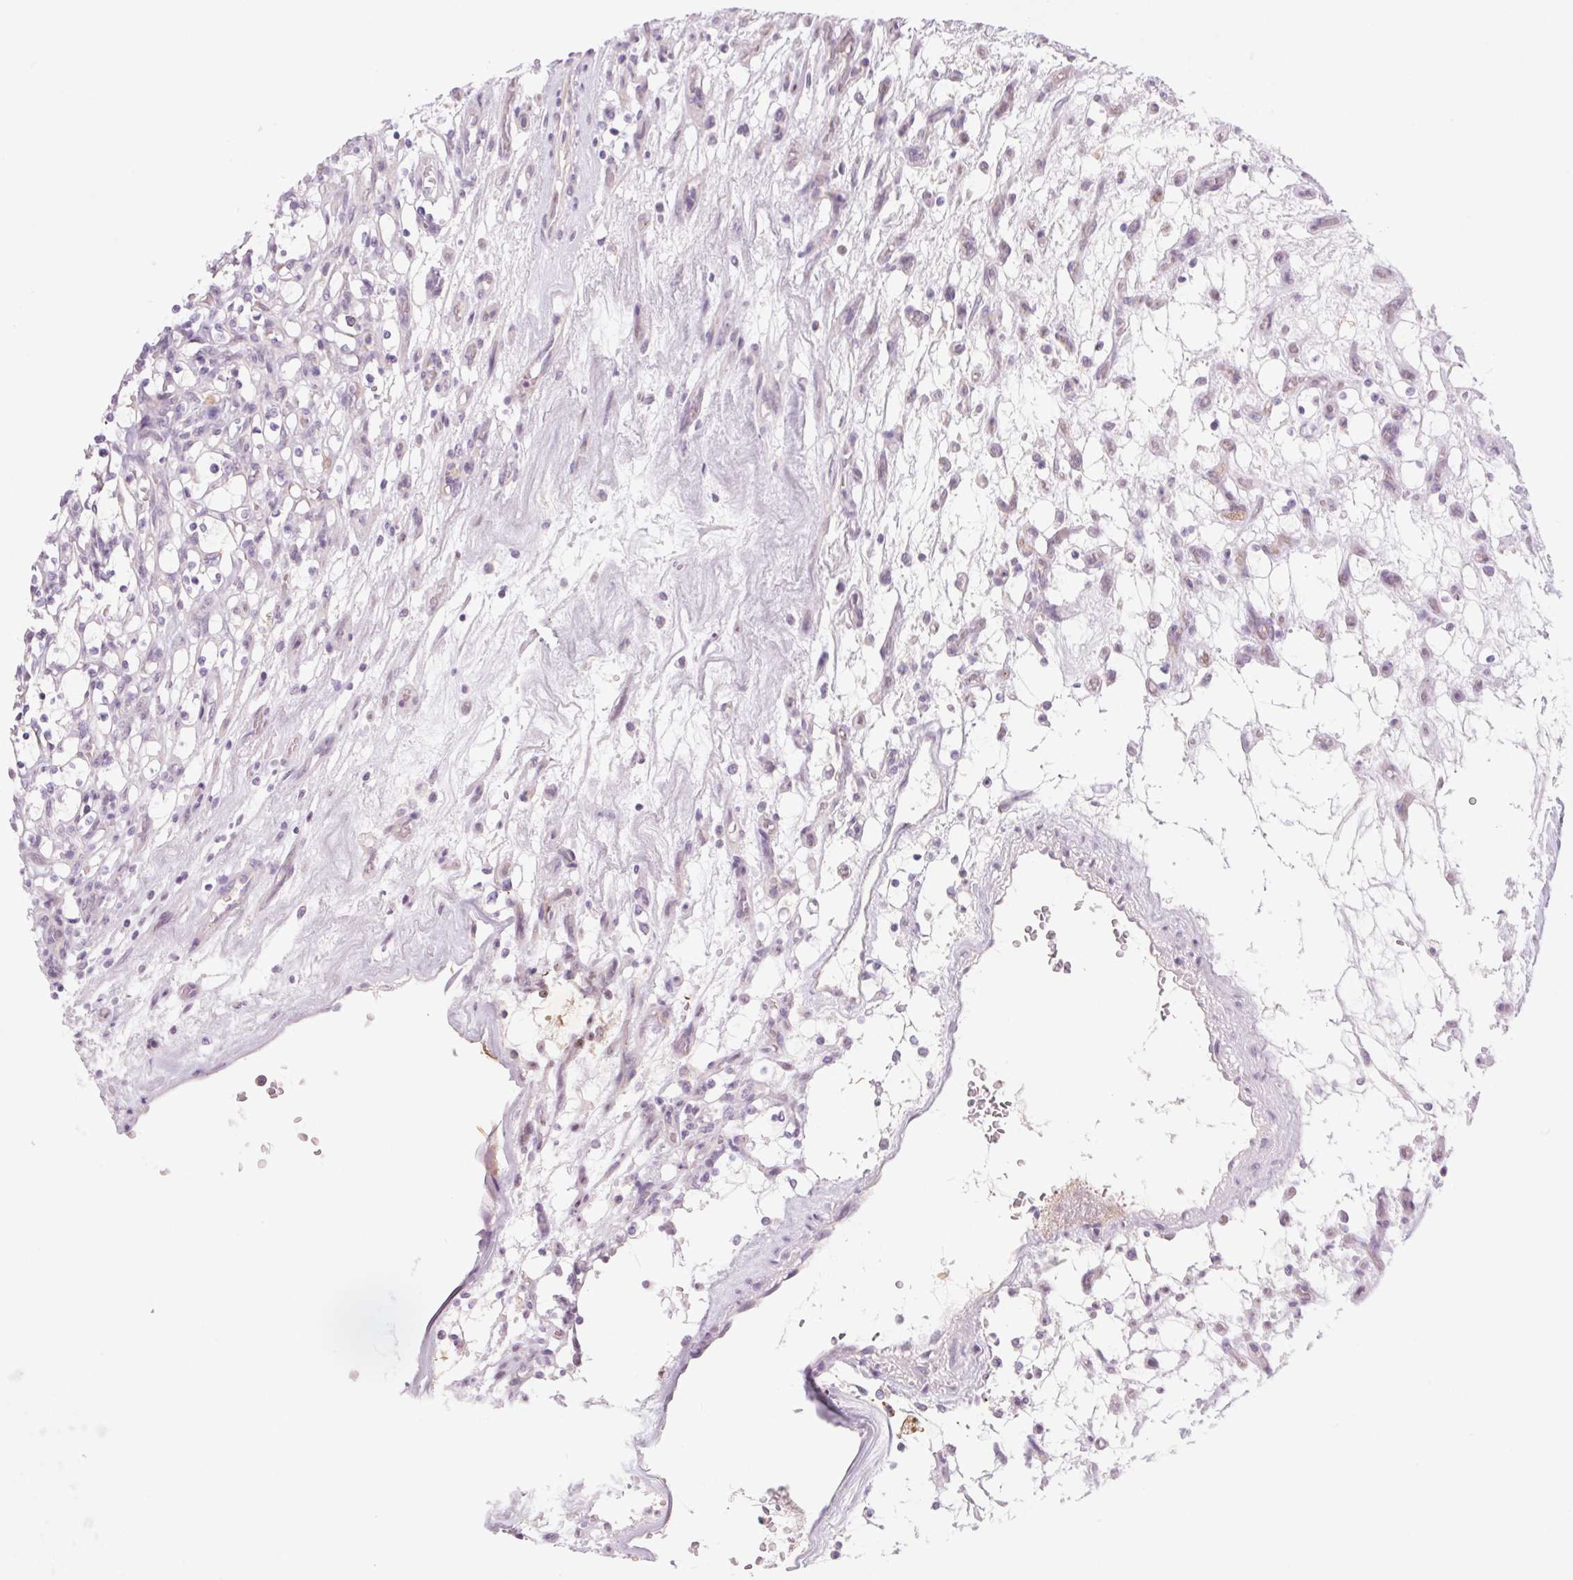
{"staining": {"intensity": "negative", "quantity": "none", "location": "none"}, "tissue": "renal cancer", "cell_type": "Tumor cells", "image_type": "cancer", "snomed": [{"axis": "morphology", "description": "Adenocarcinoma, NOS"}, {"axis": "topography", "description": "Kidney"}], "caption": "A photomicrograph of human renal cancer is negative for staining in tumor cells.", "gene": "KRT1", "patient": {"sex": "female", "age": 69}}